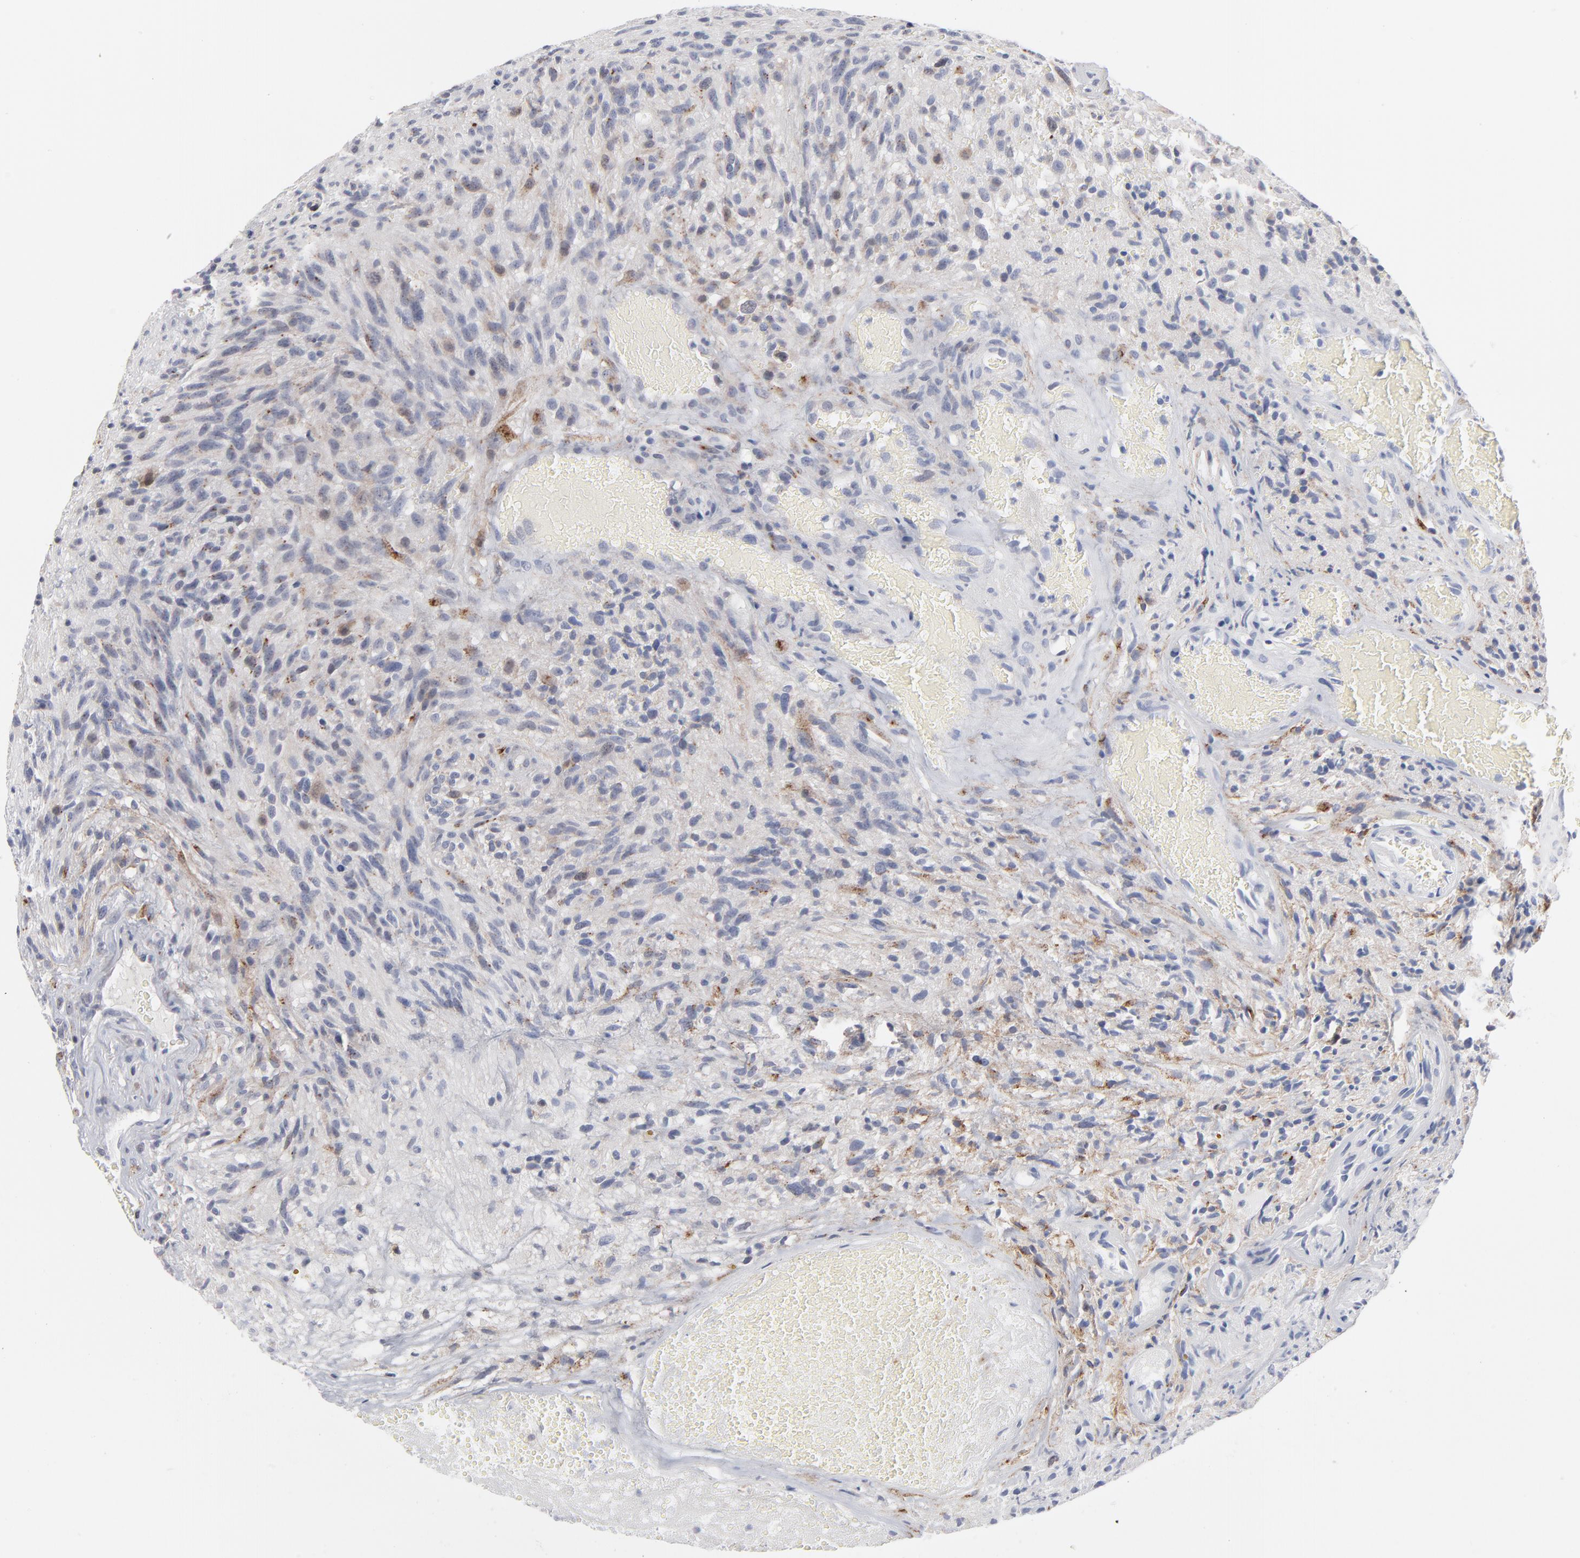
{"staining": {"intensity": "negative", "quantity": "none", "location": "none"}, "tissue": "glioma", "cell_type": "Tumor cells", "image_type": "cancer", "snomed": [{"axis": "morphology", "description": "Normal tissue, NOS"}, {"axis": "morphology", "description": "Glioma, malignant, High grade"}, {"axis": "topography", "description": "Cerebral cortex"}], "caption": "Immunohistochemistry (IHC) micrograph of glioma stained for a protein (brown), which shows no staining in tumor cells.", "gene": "AURKA", "patient": {"sex": "male", "age": 75}}